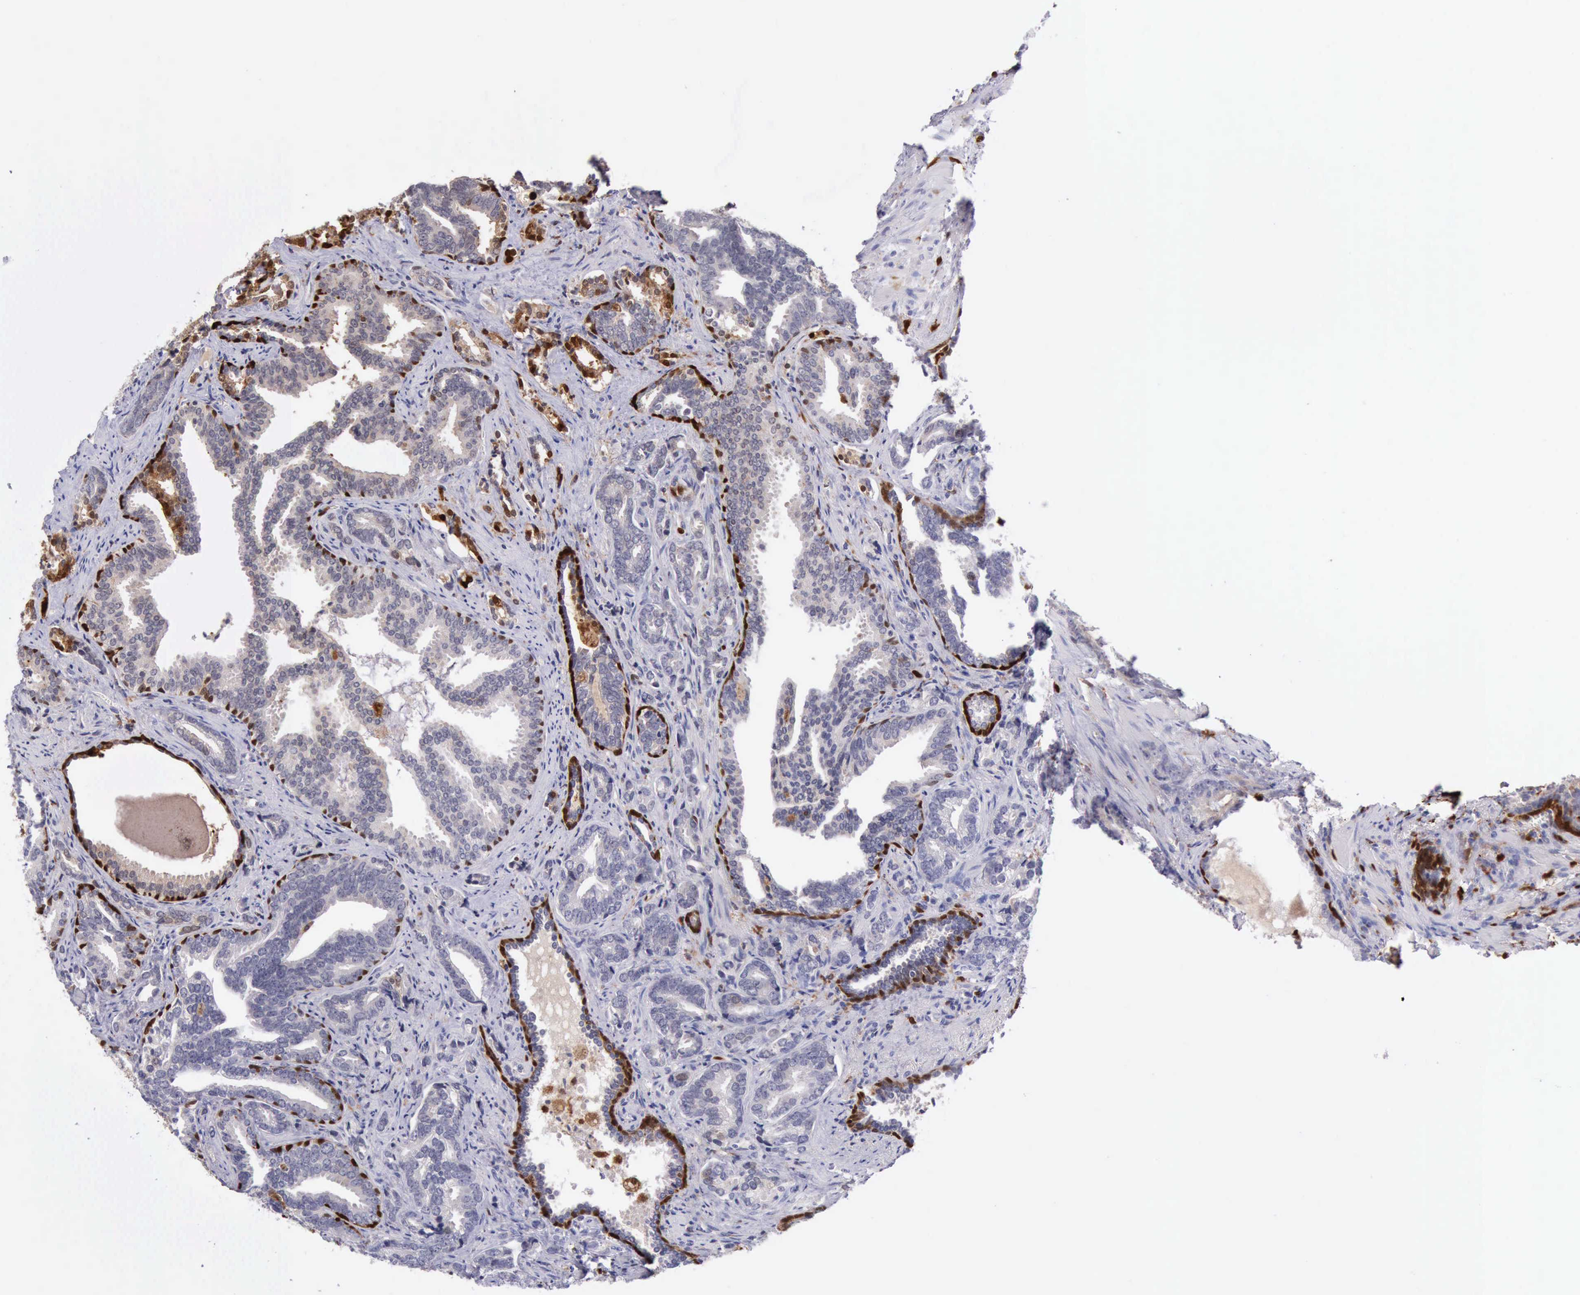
{"staining": {"intensity": "negative", "quantity": "none", "location": "none"}, "tissue": "prostate cancer", "cell_type": "Tumor cells", "image_type": "cancer", "snomed": [{"axis": "morphology", "description": "Adenocarcinoma, Medium grade"}, {"axis": "topography", "description": "Prostate"}], "caption": "Prostate cancer was stained to show a protein in brown. There is no significant expression in tumor cells.", "gene": "CSTA", "patient": {"sex": "male", "age": 67}}